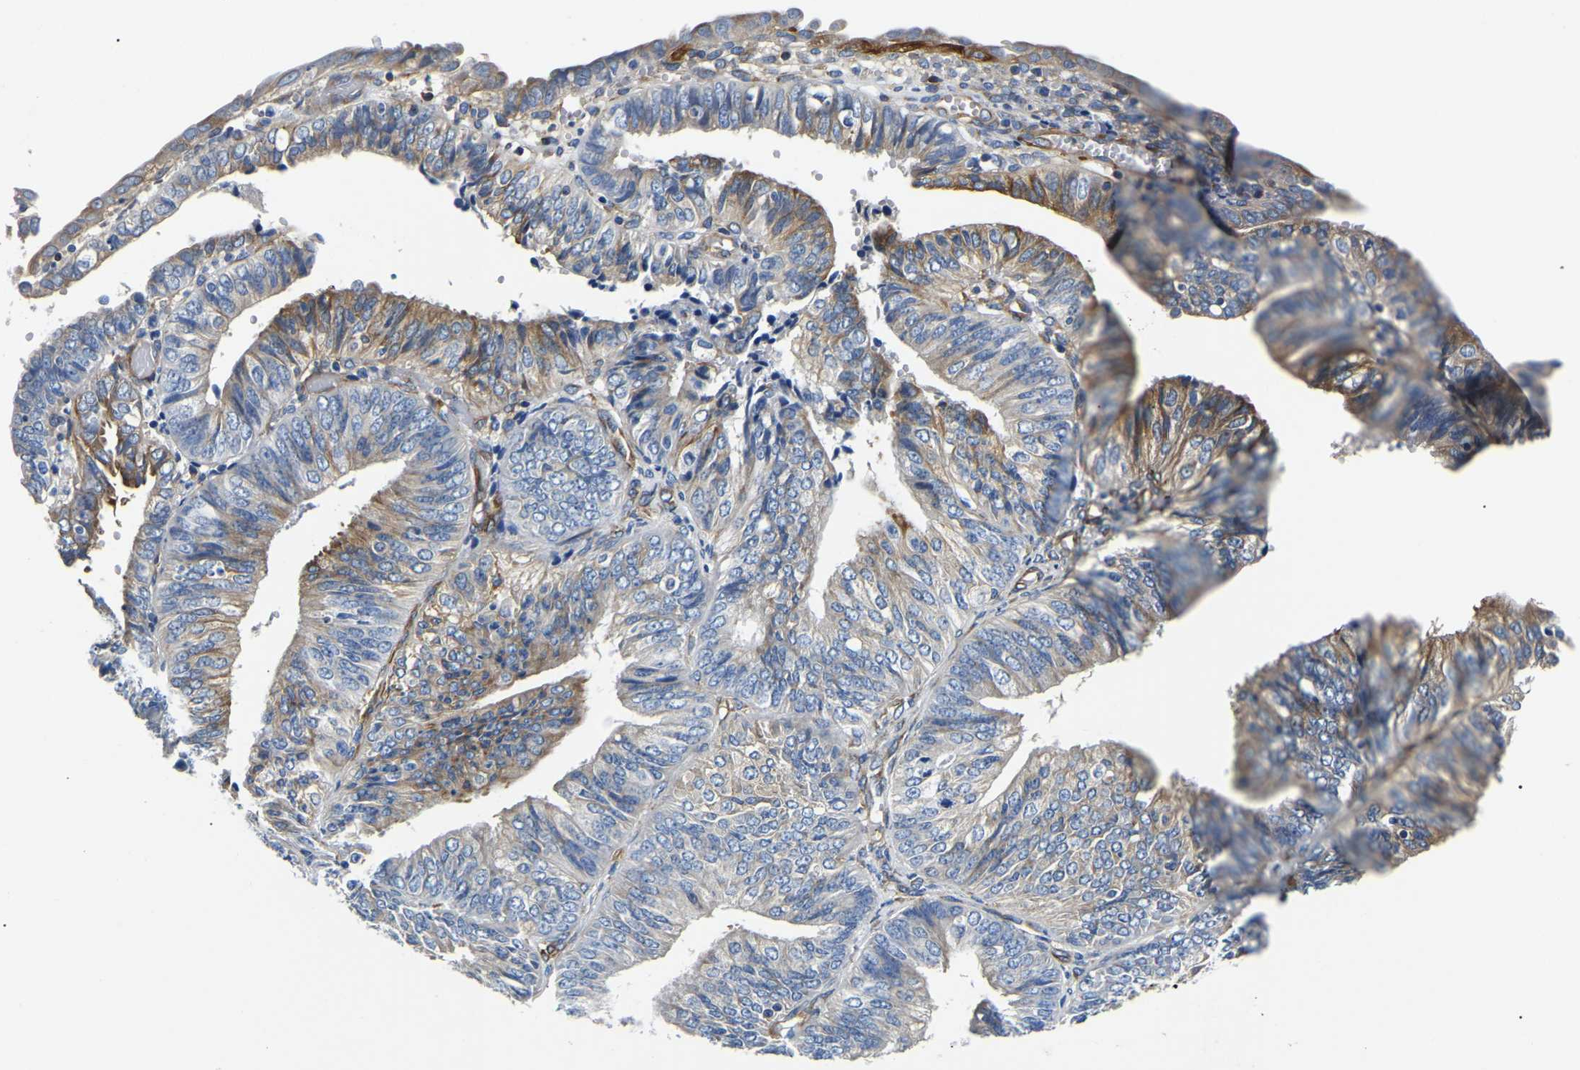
{"staining": {"intensity": "moderate", "quantity": "<25%", "location": "cytoplasmic/membranous"}, "tissue": "endometrial cancer", "cell_type": "Tumor cells", "image_type": "cancer", "snomed": [{"axis": "morphology", "description": "Adenocarcinoma, NOS"}, {"axis": "topography", "description": "Endometrium"}], "caption": "Adenocarcinoma (endometrial) stained with DAB IHC exhibits low levels of moderate cytoplasmic/membranous positivity in about <25% of tumor cells.", "gene": "DUSP8", "patient": {"sex": "female", "age": 58}}